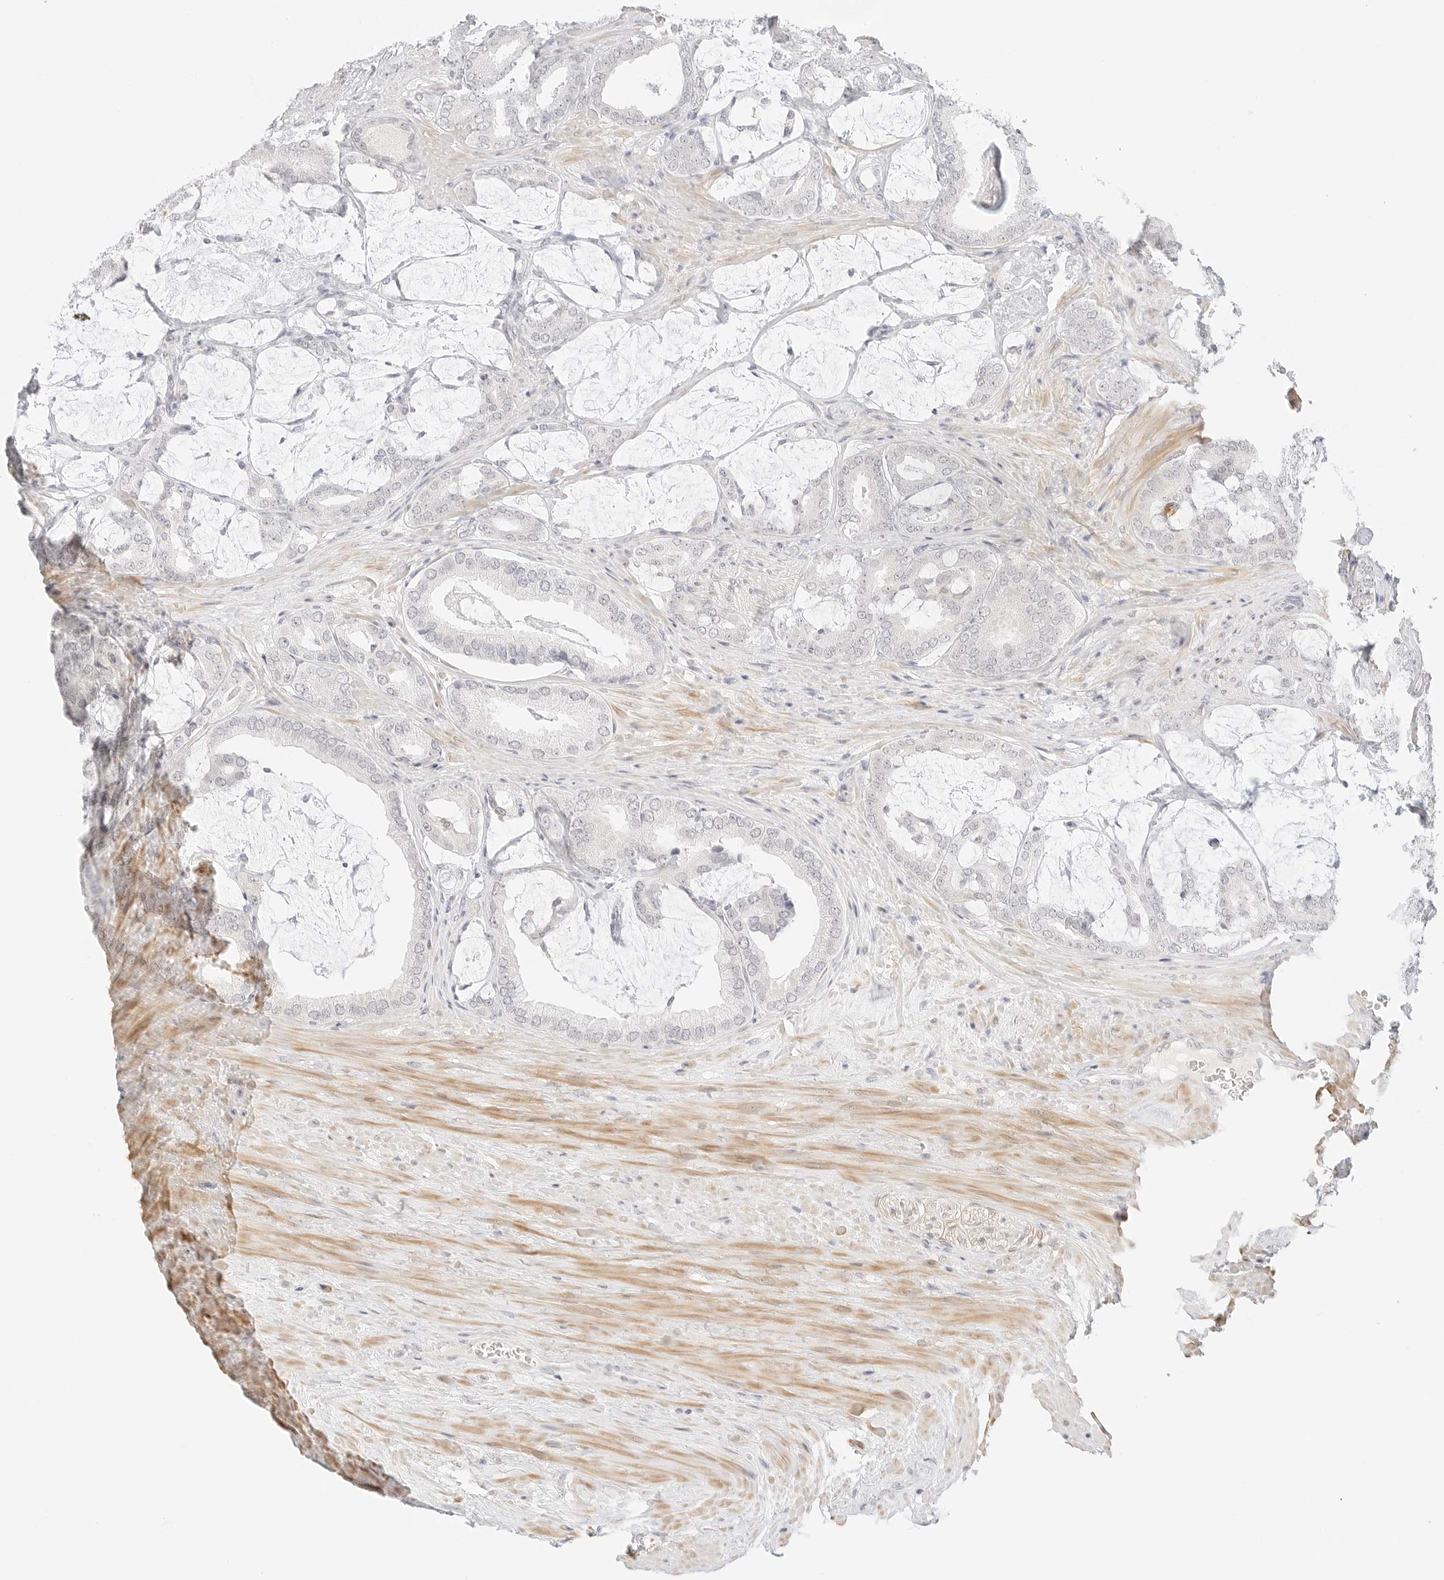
{"staining": {"intensity": "negative", "quantity": "none", "location": "none"}, "tissue": "prostate cancer", "cell_type": "Tumor cells", "image_type": "cancer", "snomed": [{"axis": "morphology", "description": "Adenocarcinoma, Low grade"}, {"axis": "topography", "description": "Prostate"}], "caption": "IHC of prostate cancer demonstrates no staining in tumor cells.", "gene": "GNAS", "patient": {"sex": "male", "age": 71}}